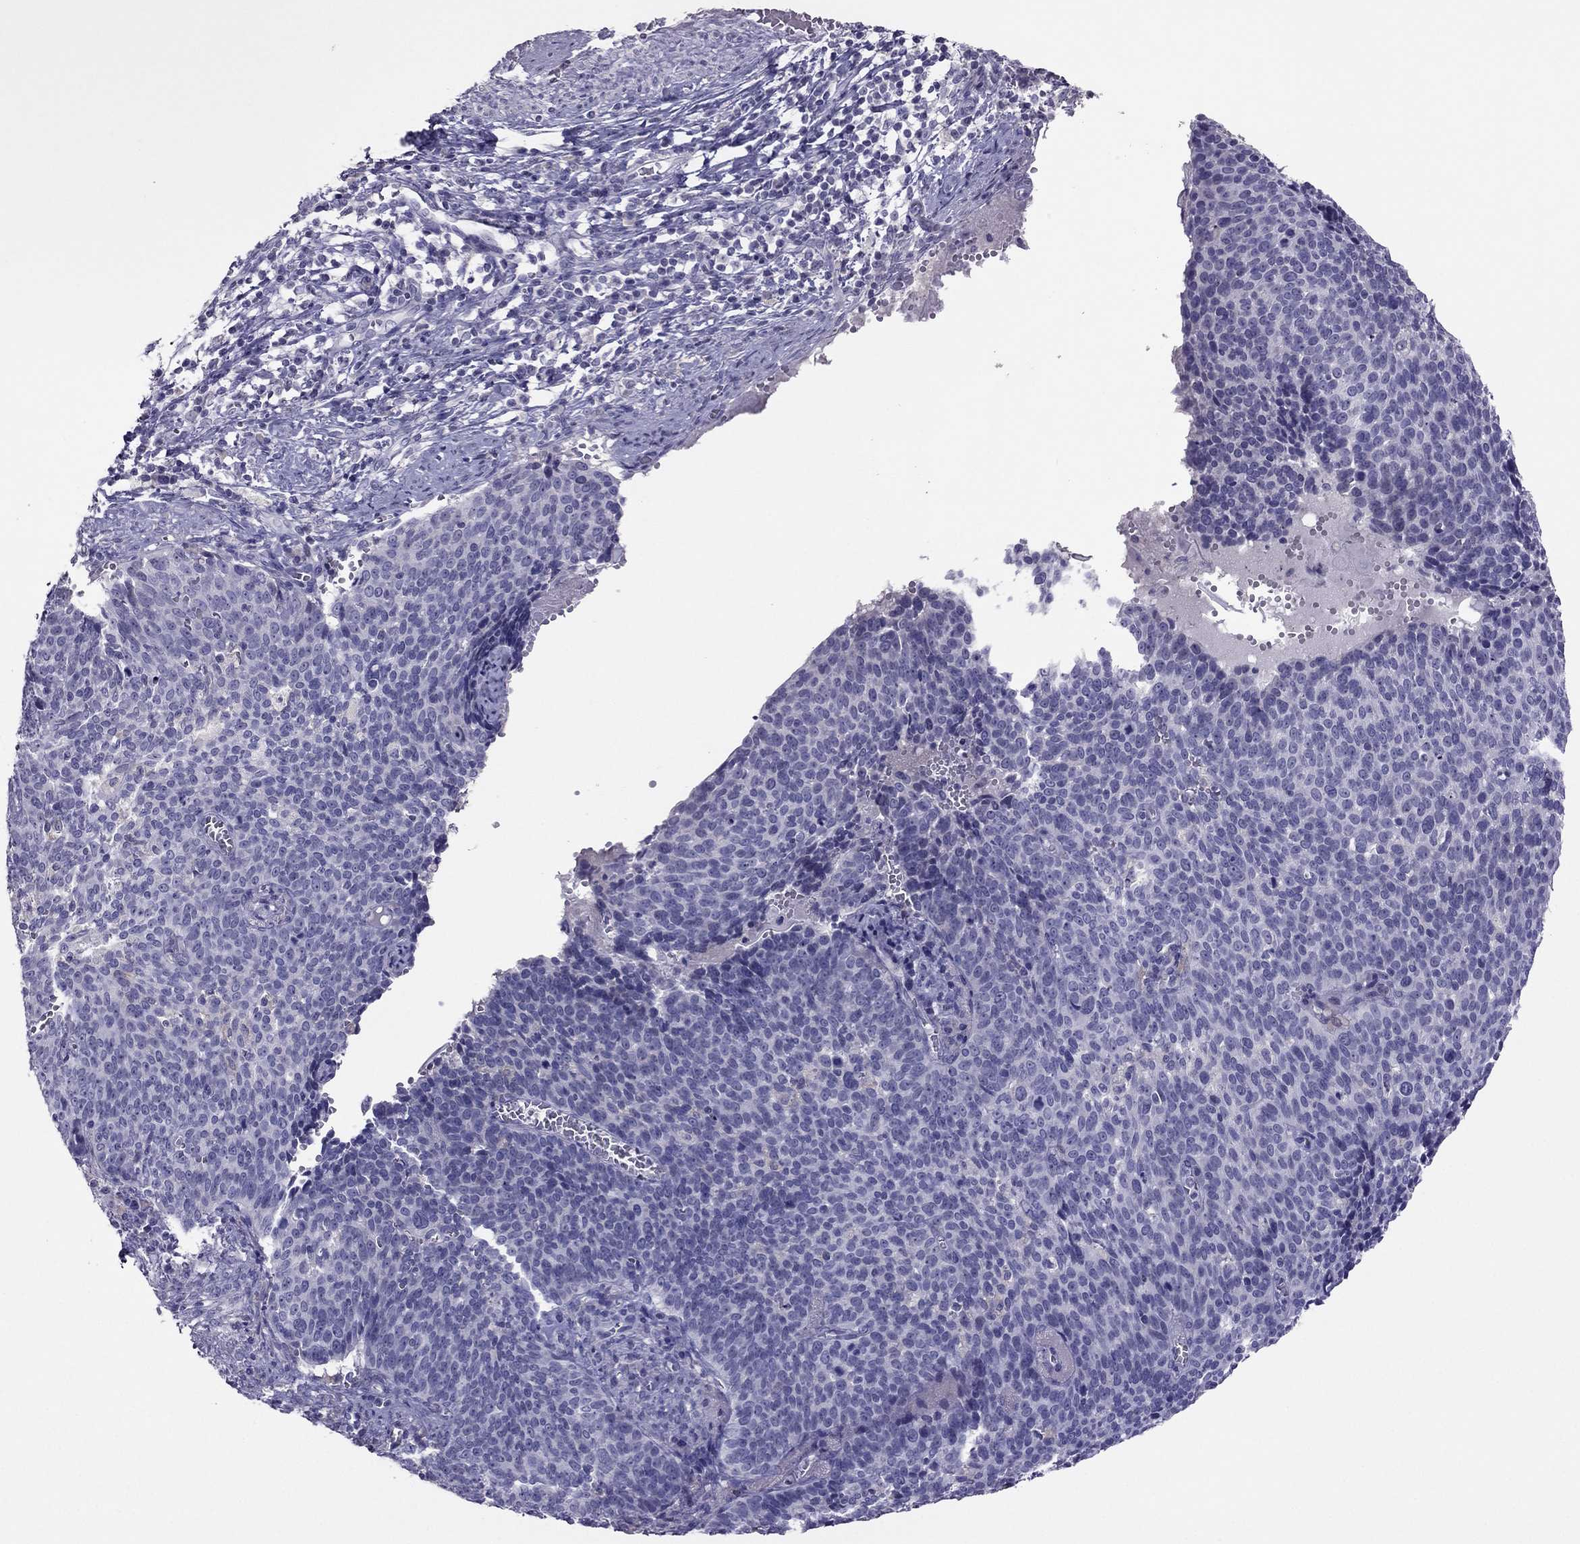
{"staining": {"intensity": "negative", "quantity": "none", "location": "none"}, "tissue": "cervical cancer", "cell_type": "Tumor cells", "image_type": "cancer", "snomed": [{"axis": "morphology", "description": "Normal tissue, NOS"}, {"axis": "morphology", "description": "Squamous cell carcinoma, NOS"}, {"axis": "topography", "description": "Cervix"}], "caption": "There is no significant staining in tumor cells of cervical squamous cell carcinoma.", "gene": "RGS8", "patient": {"sex": "female", "age": 39}}